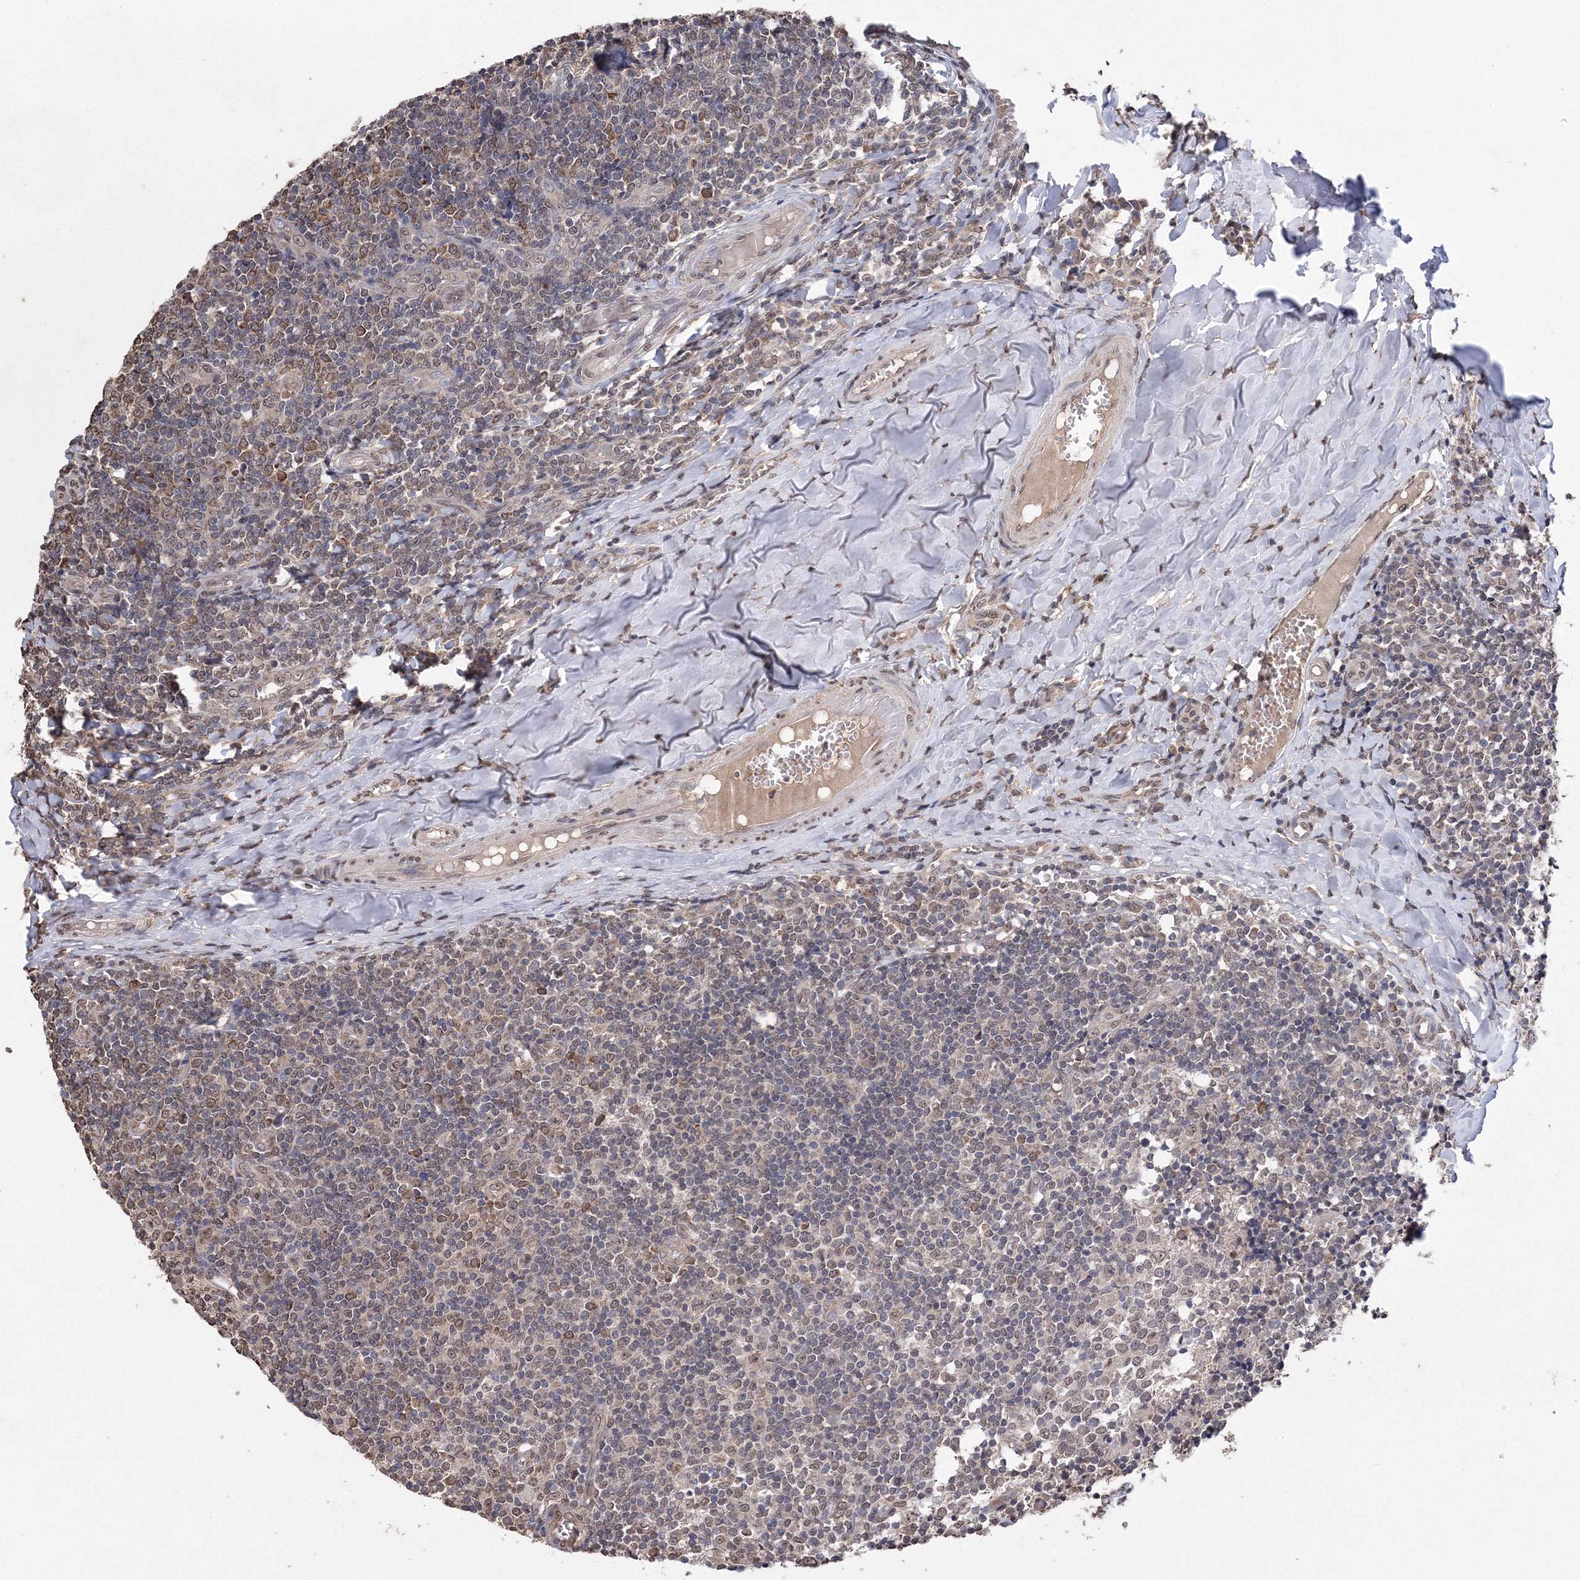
{"staining": {"intensity": "weak", "quantity": "25%-75%", "location": "nuclear"}, "tissue": "tonsil", "cell_type": "Germinal center cells", "image_type": "normal", "snomed": [{"axis": "morphology", "description": "Normal tissue, NOS"}, {"axis": "topography", "description": "Tonsil"}], "caption": "An IHC histopathology image of normal tissue is shown. Protein staining in brown highlights weak nuclear positivity in tonsil within germinal center cells.", "gene": "GPN1", "patient": {"sex": "female", "age": 19}}